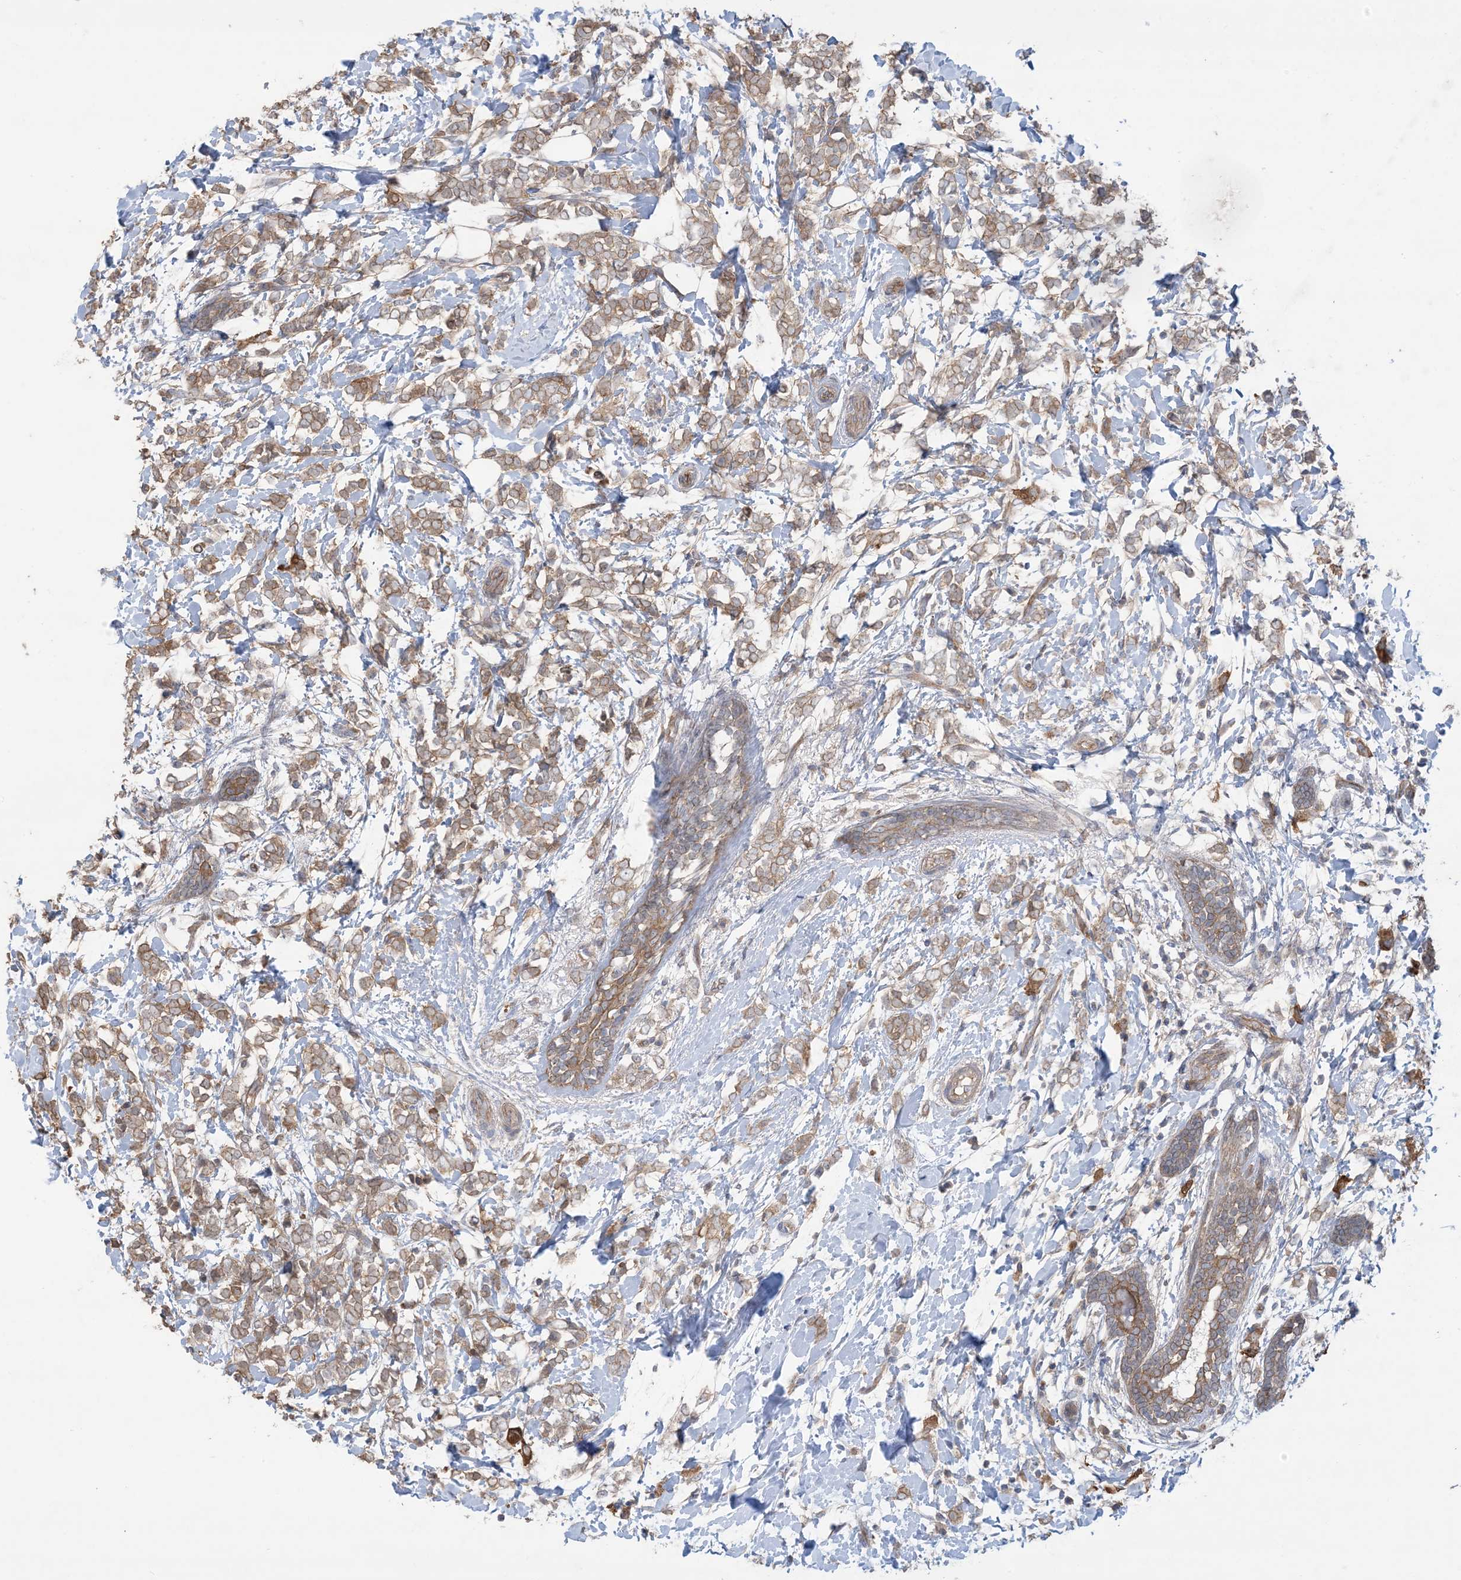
{"staining": {"intensity": "moderate", "quantity": ">75%", "location": "cytoplasmic/membranous"}, "tissue": "breast cancer", "cell_type": "Tumor cells", "image_type": "cancer", "snomed": [{"axis": "morphology", "description": "Normal tissue, NOS"}, {"axis": "morphology", "description": "Lobular carcinoma"}, {"axis": "topography", "description": "Breast"}], "caption": "Immunohistochemical staining of human breast cancer displays medium levels of moderate cytoplasmic/membranous protein positivity in approximately >75% of tumor cells.", "gene": "CCNY", "patient": {"sex": "female", "age": 47}}